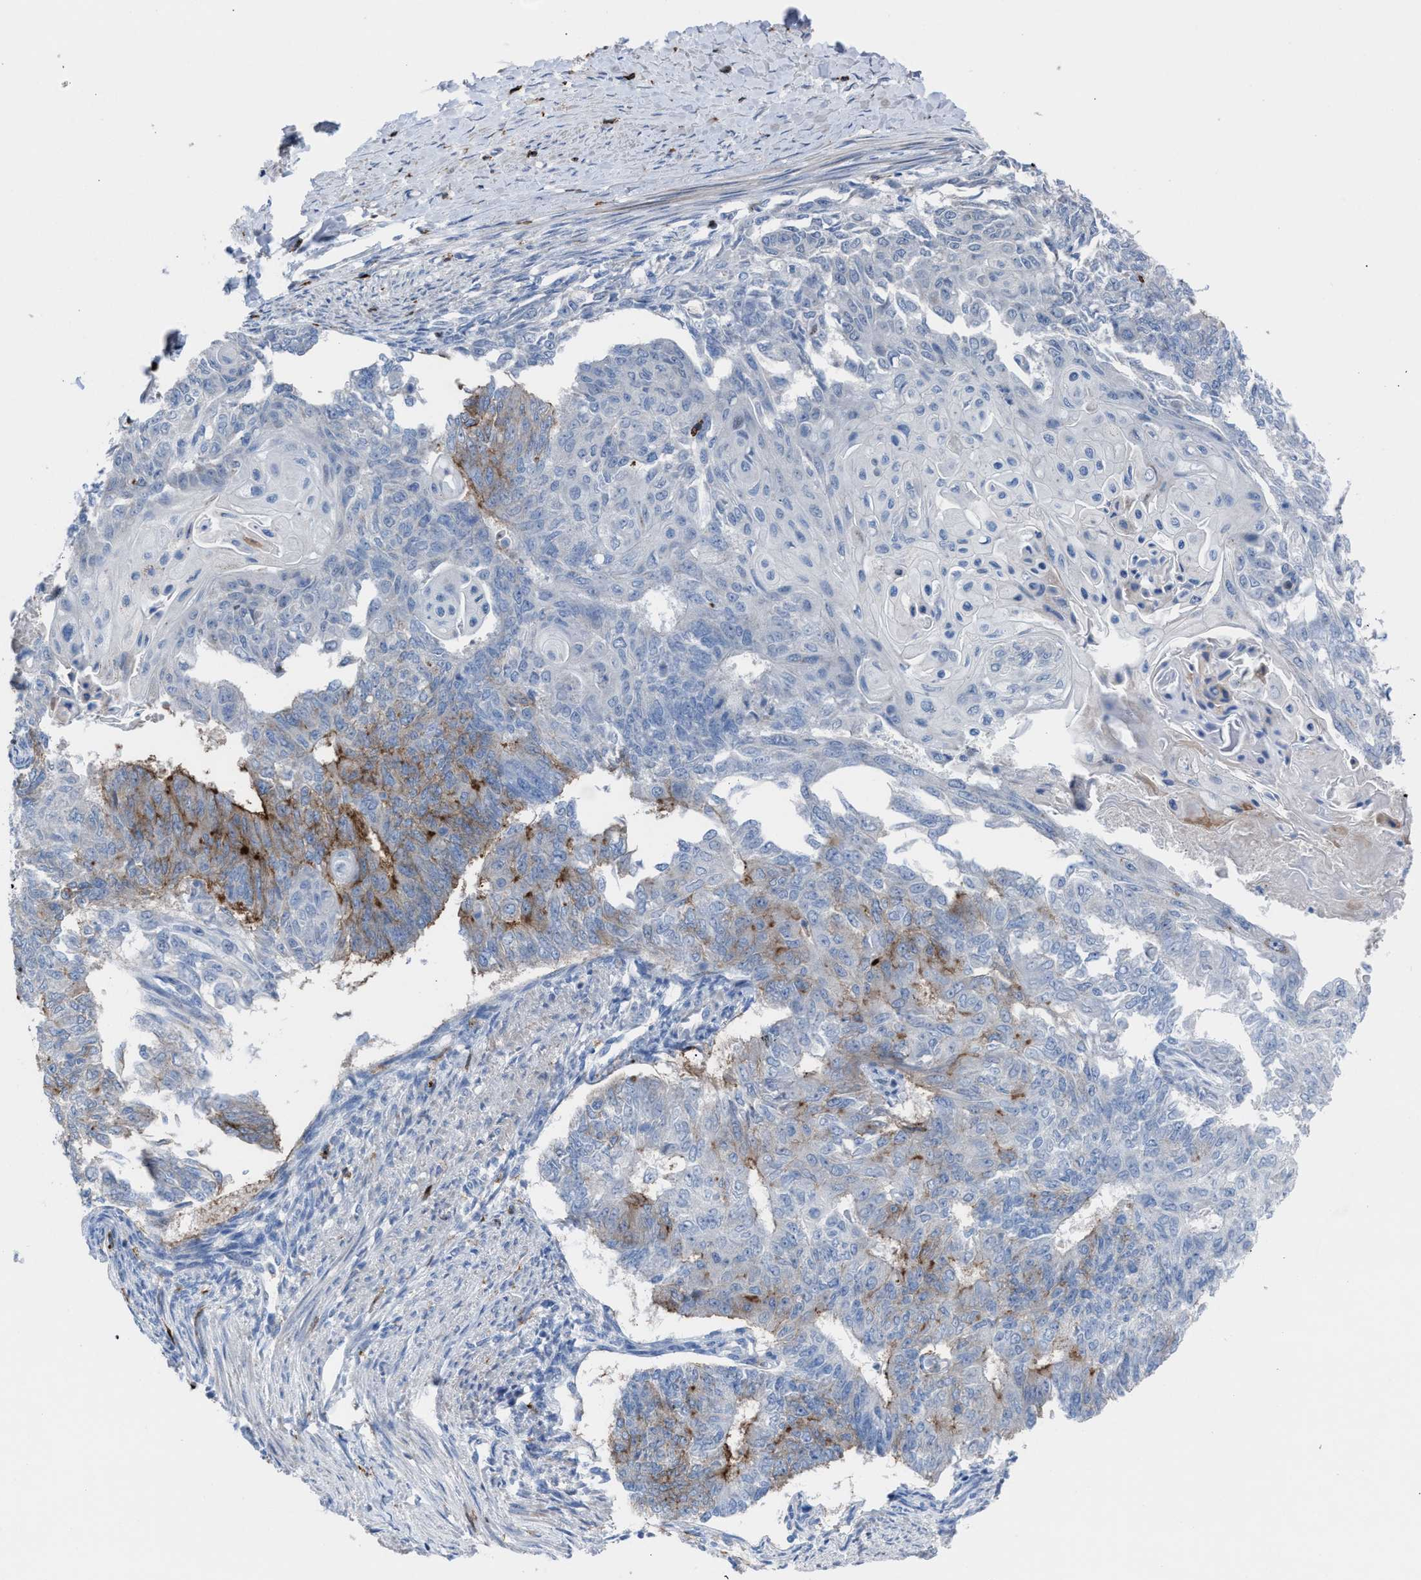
{"staining": {"intensity": "moderate", "quantity": "<25%", "location": "cytoplasmic/membranous"}, "tissue": "endometrial cancer", "cell_type": "Tumor cells", "image_type": "cancer", "snomed": [{"axis": "morphology", "description": "Adenocarcinoma, NOS"}, {"axis": "topography", "description": "Endometrium"}], "caption": "This is a photomicrograph of immunohistochemistry staining of endometrial cancer (adenocarcinoma), which shows moderate expression in the cytoplasmic/membranous of tumor cells.", "gene": "SLC47A1", "patient": {"sex": "female", "age": 32}}